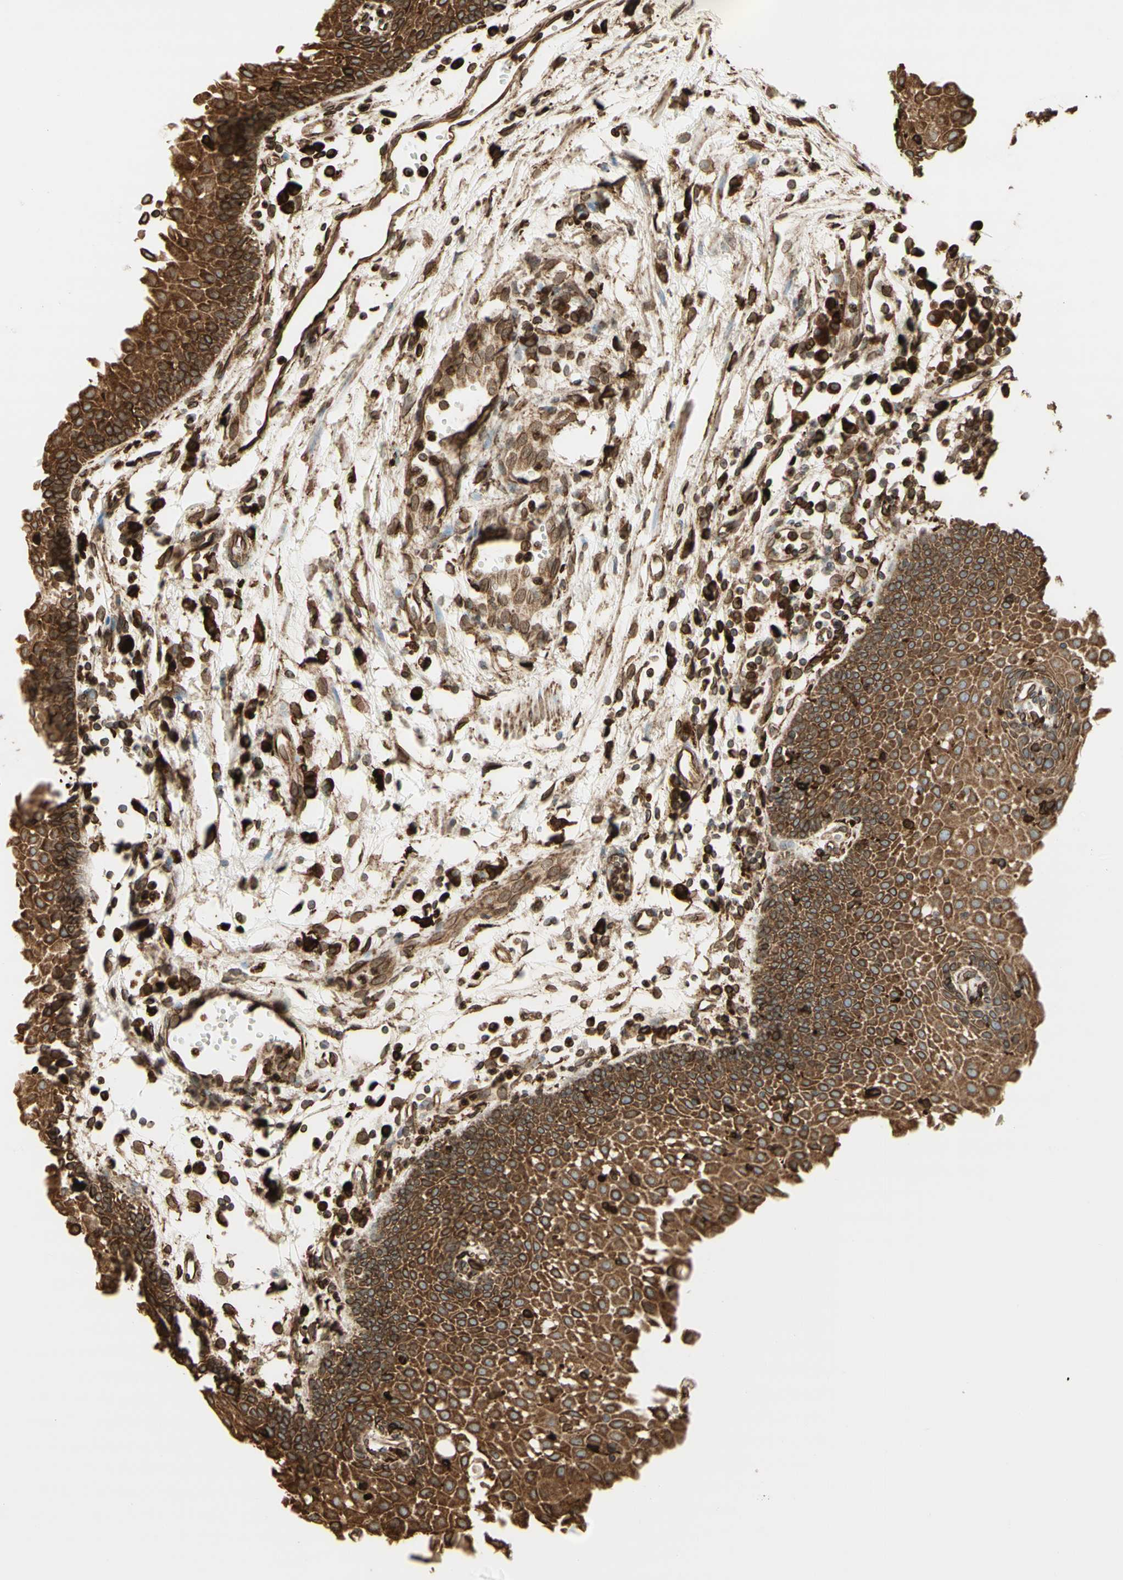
{"staining": {"intensity": "moderate", "quantity": ">75%", "location": "cytoplasmic/membranous"}, "tissue": "urothelial cancer", "cell_type": "Tumor cells", "image_type": "cancer", "snomed": [{"axis": "morphology", "description": "Urothelial carcinoma, High grade"}, {"axis": "topography", "description": "Urinary bladder"}], "caption": "This image demonstrates urothelial carcinoma (high-grade) stained with immunohistochemistry to label a protein in brown. The cytoplasmic/membranous of tumor cells show moderate positivity for the protein. Nuclei are counter-stained blue.", "gene": "CANX", "patient": {"sex": "female", "age": 85}}